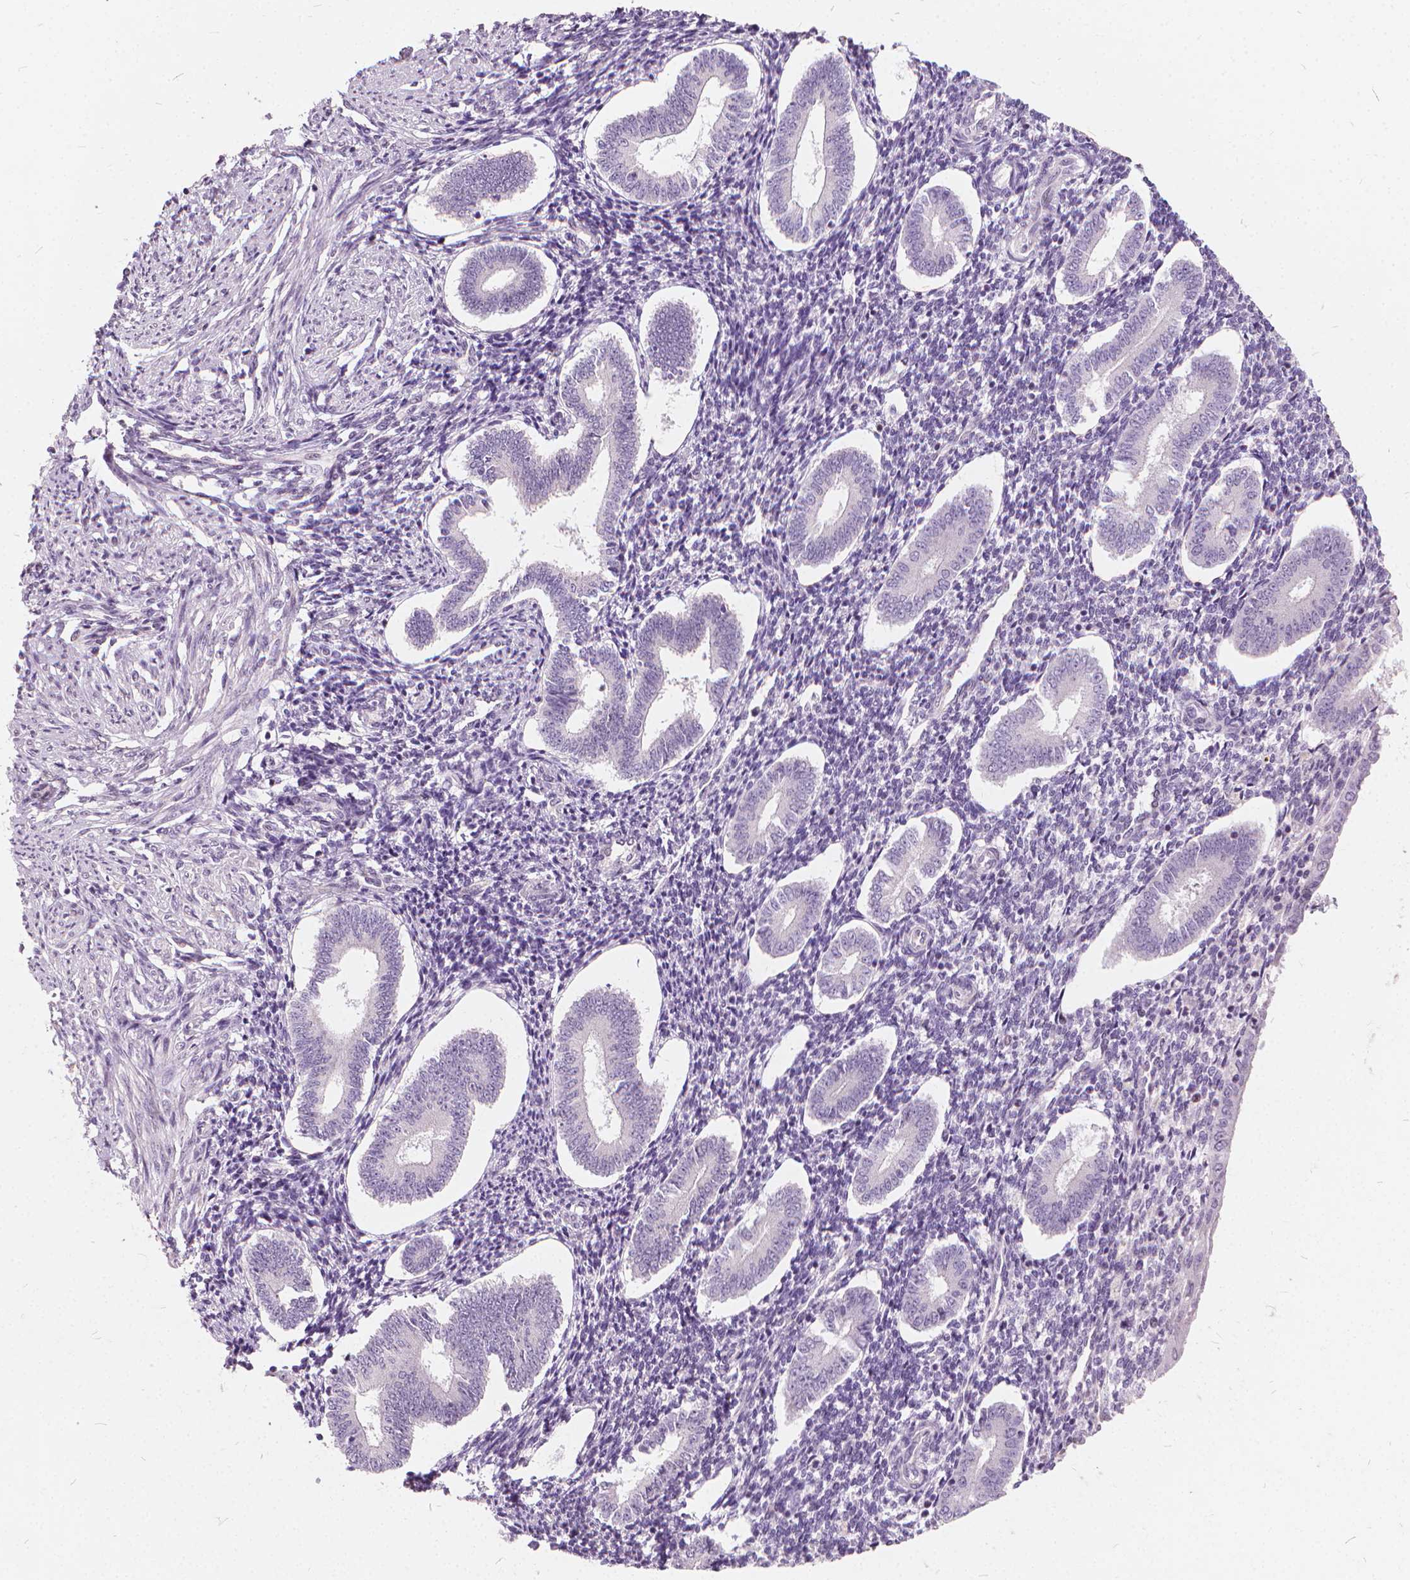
{"staining": {"intensity": "weak", "quantity": "<25%", "location": "nuclear"}, "tissue": "endometrium", "cell_type": "Cells in endometrial stroma", "image_type": "normal", "snomed": [{"axis": "morphology", "description": "Normal tissue, NOS"}, {"axis": "topography", "description": "Endometrium"}], "caption": "DAB (3,3'-diaminobenzidine) immunohistochemical staining of benign endometrium exhibits no significant expression in cells in endometrial stroma.", "gene": "STAT5B", "patient": {"sex": "female", "age": 40}}